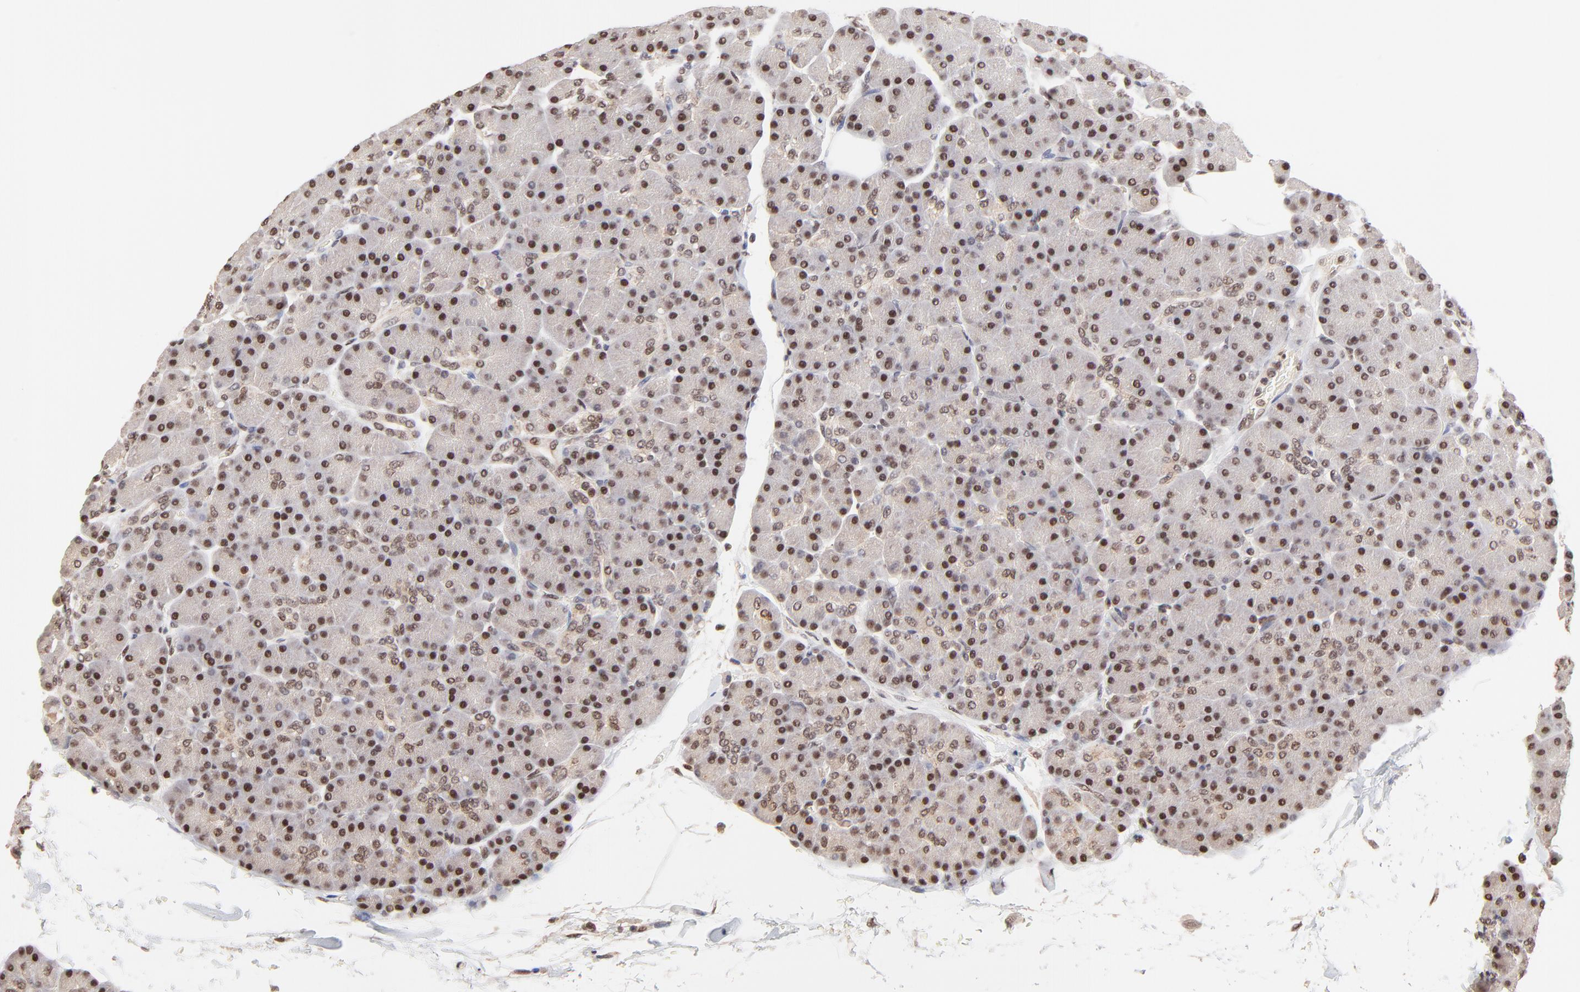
{"staining": {"intensity": "moderate", "quantity": ">75%", "location": "cytoplasmic/membranous,nuclear"}, "tissue": "pancreas", "cell_type": "Exocrine glandular cells", "image_type": "normal", "snomed": [{"axis": "morphology", "description": "Normal tissue, NOS"}, {"axis": "topography", "description": "Pancreas"}], "caption": "Immunohistochemistry (IHC) of unremarkable pancreas displays medium levels of moderate cytoplasmic/membranous,nuclear positivity in approximately >75% of exocrine glandular cells.", "gene": "DSN1", "patient": {"sex": "female", "age": 43}}